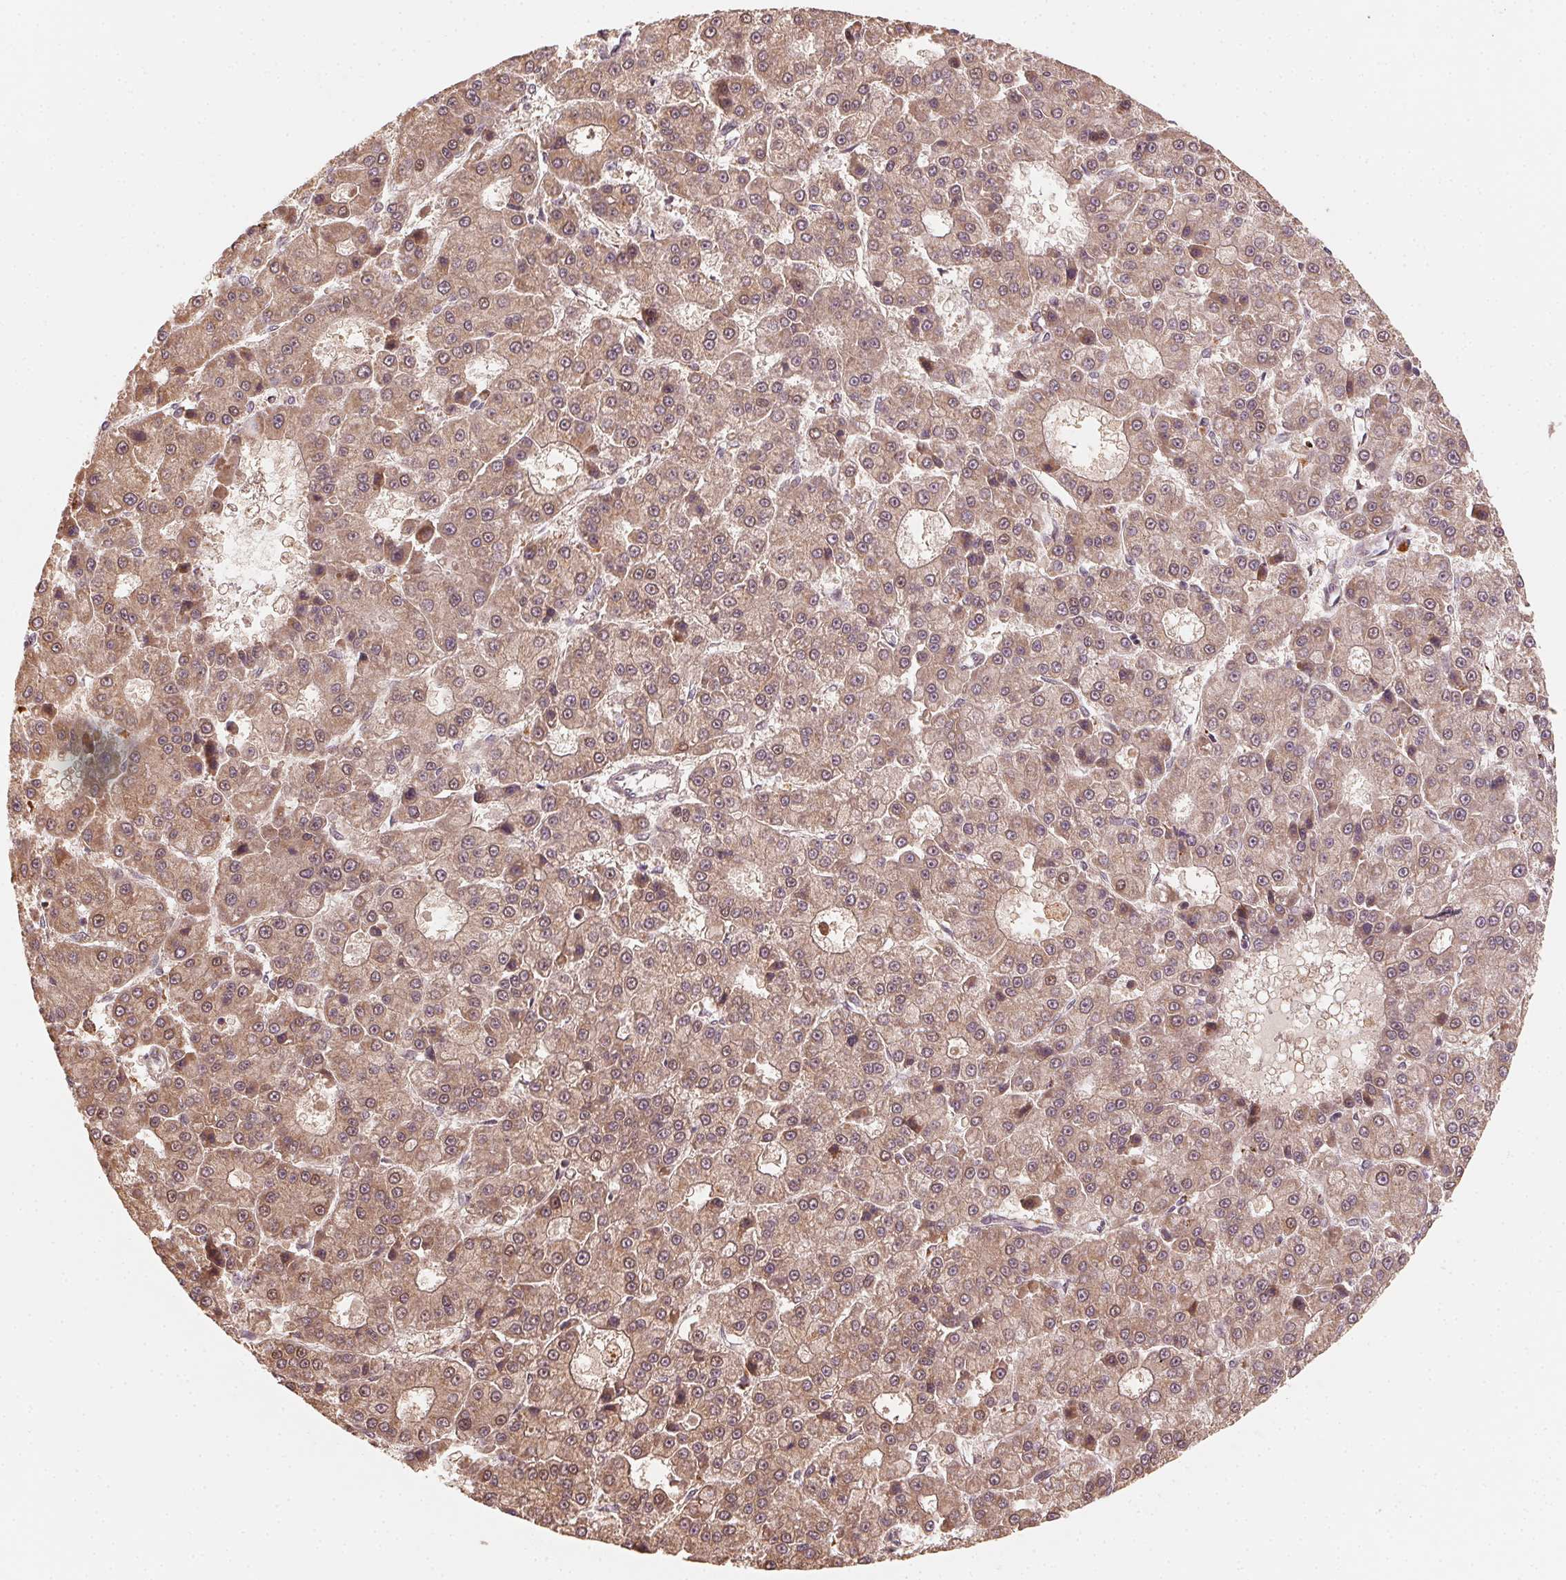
{"staining": {"intensity": "moderate", "quantity": ">75%", "location": "cytoplasmic/membranous"}, "tissue": "liver cancer", "cell_type": "Tumor cells", "image_type": "cancer", "snomed": [{"axis": "morphology", "description": "Carcinoma, Hepatocellular, NOS"}, {"axis": "topography", "description": "Liver"}], "caption": "A histopathology image showing moderate cytoplasmic/membranous staining in approximately >75% of tumor cells in hepatocellular carcinoma (liver), as visualized by brown immunohistochemical staining.", "gene": "WBP2", "patient": {"sex": "male", "age": 70}}